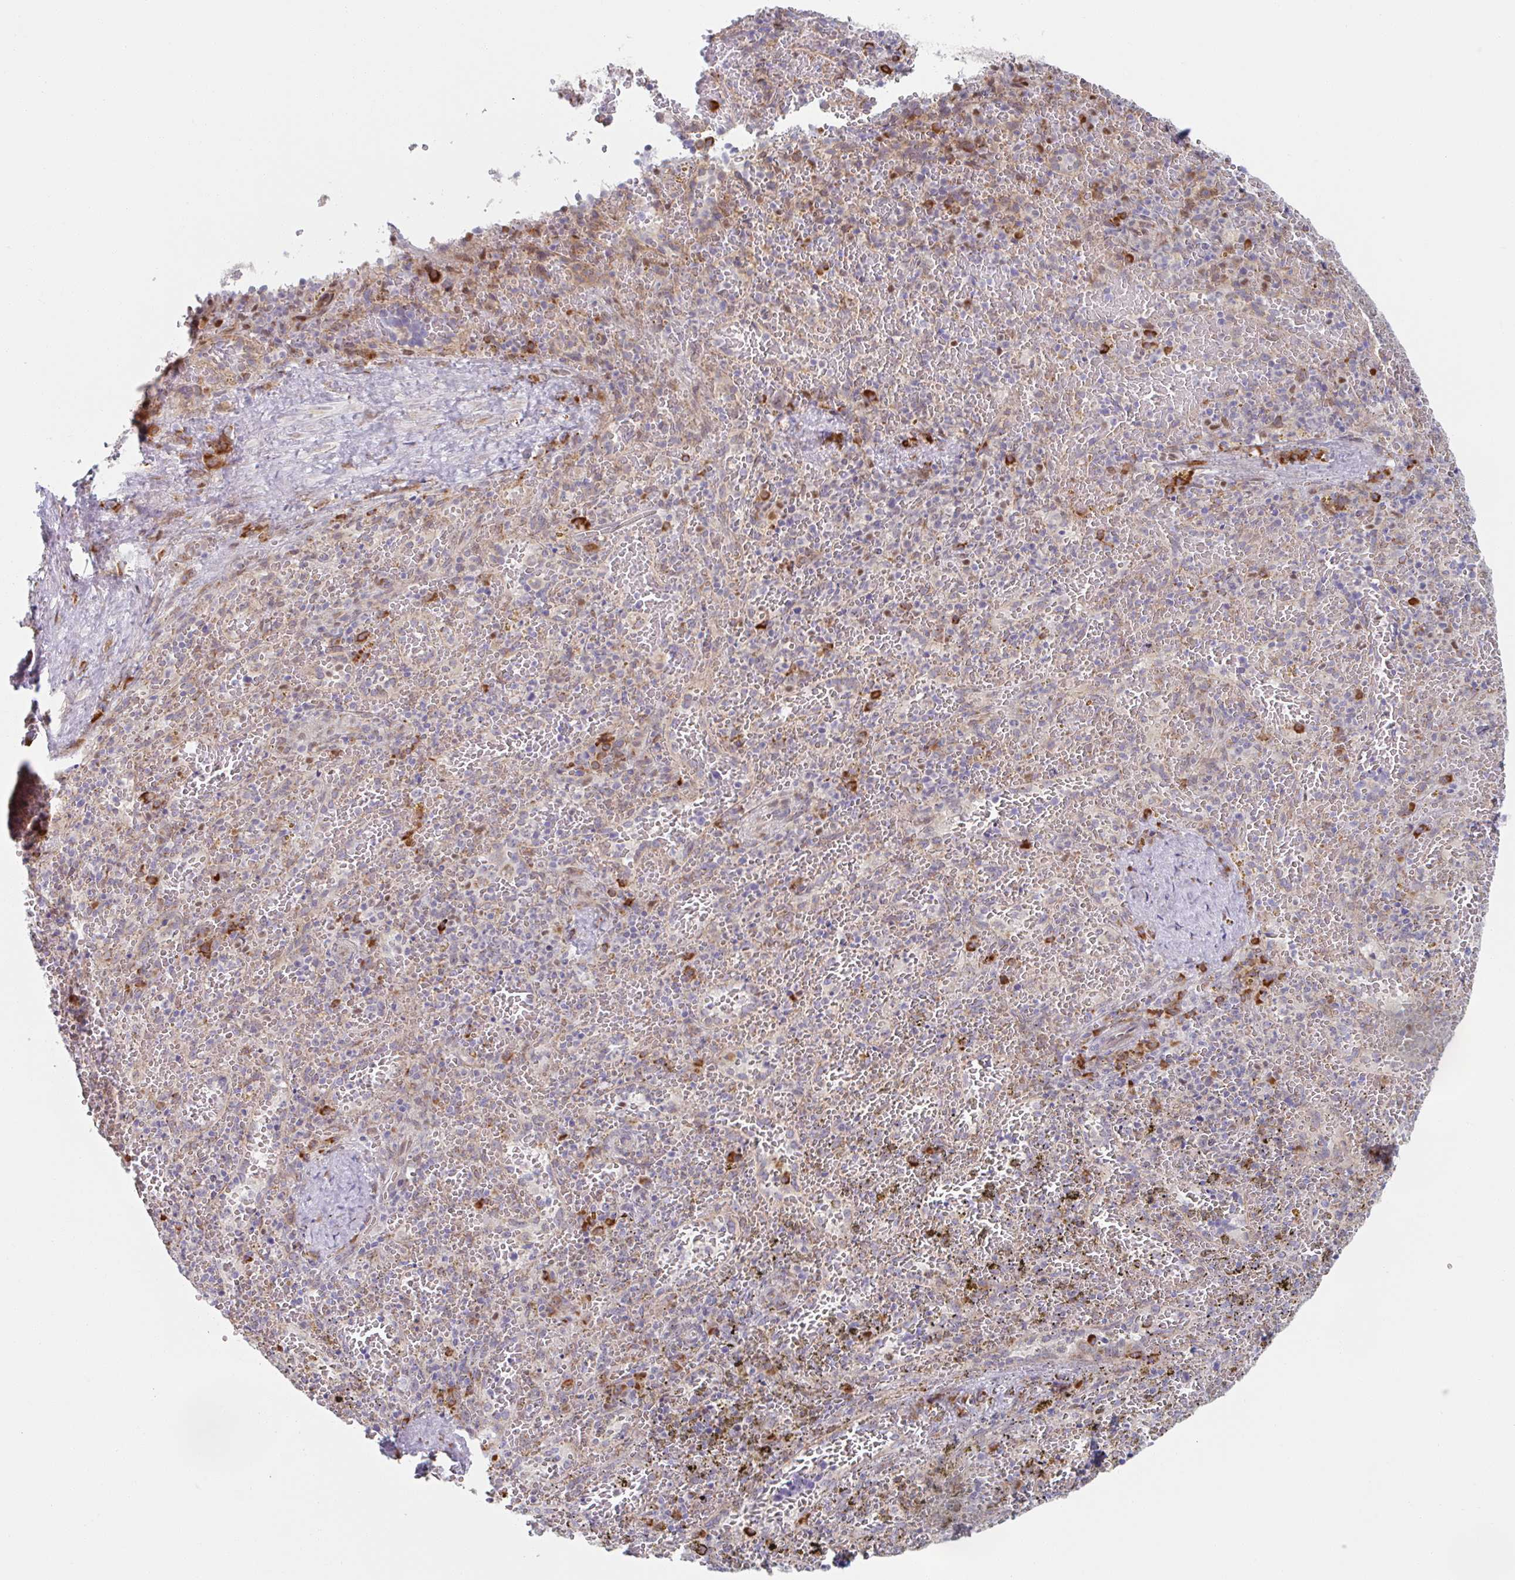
{"staining": {"intensity": "strong", "quantity": "<25%", "location": "cytoplasmic/membranous"}, "tissue": "spleen", "cell_type": "Cells in red pulp", "image_type": "normal", "snomed": [{"axis": "morphology", "description": "Normal tissue, NOS"}, {"axis": "topography", "description": "Spleen"}], "caption": "Immunohistochemical staining of normal human spleen displays medium levels of strong cytoplasmic/membranous expression in about <25% of cells in red pulp. The protein is stained brown, and the nuclei are stained in blue (DAB (3,3'-diaminobenzidine) IHC with brightfield microscopy, high magnification).", "gene": "TRAPPC10", "patient": {"sex": "female", "age": 50}}